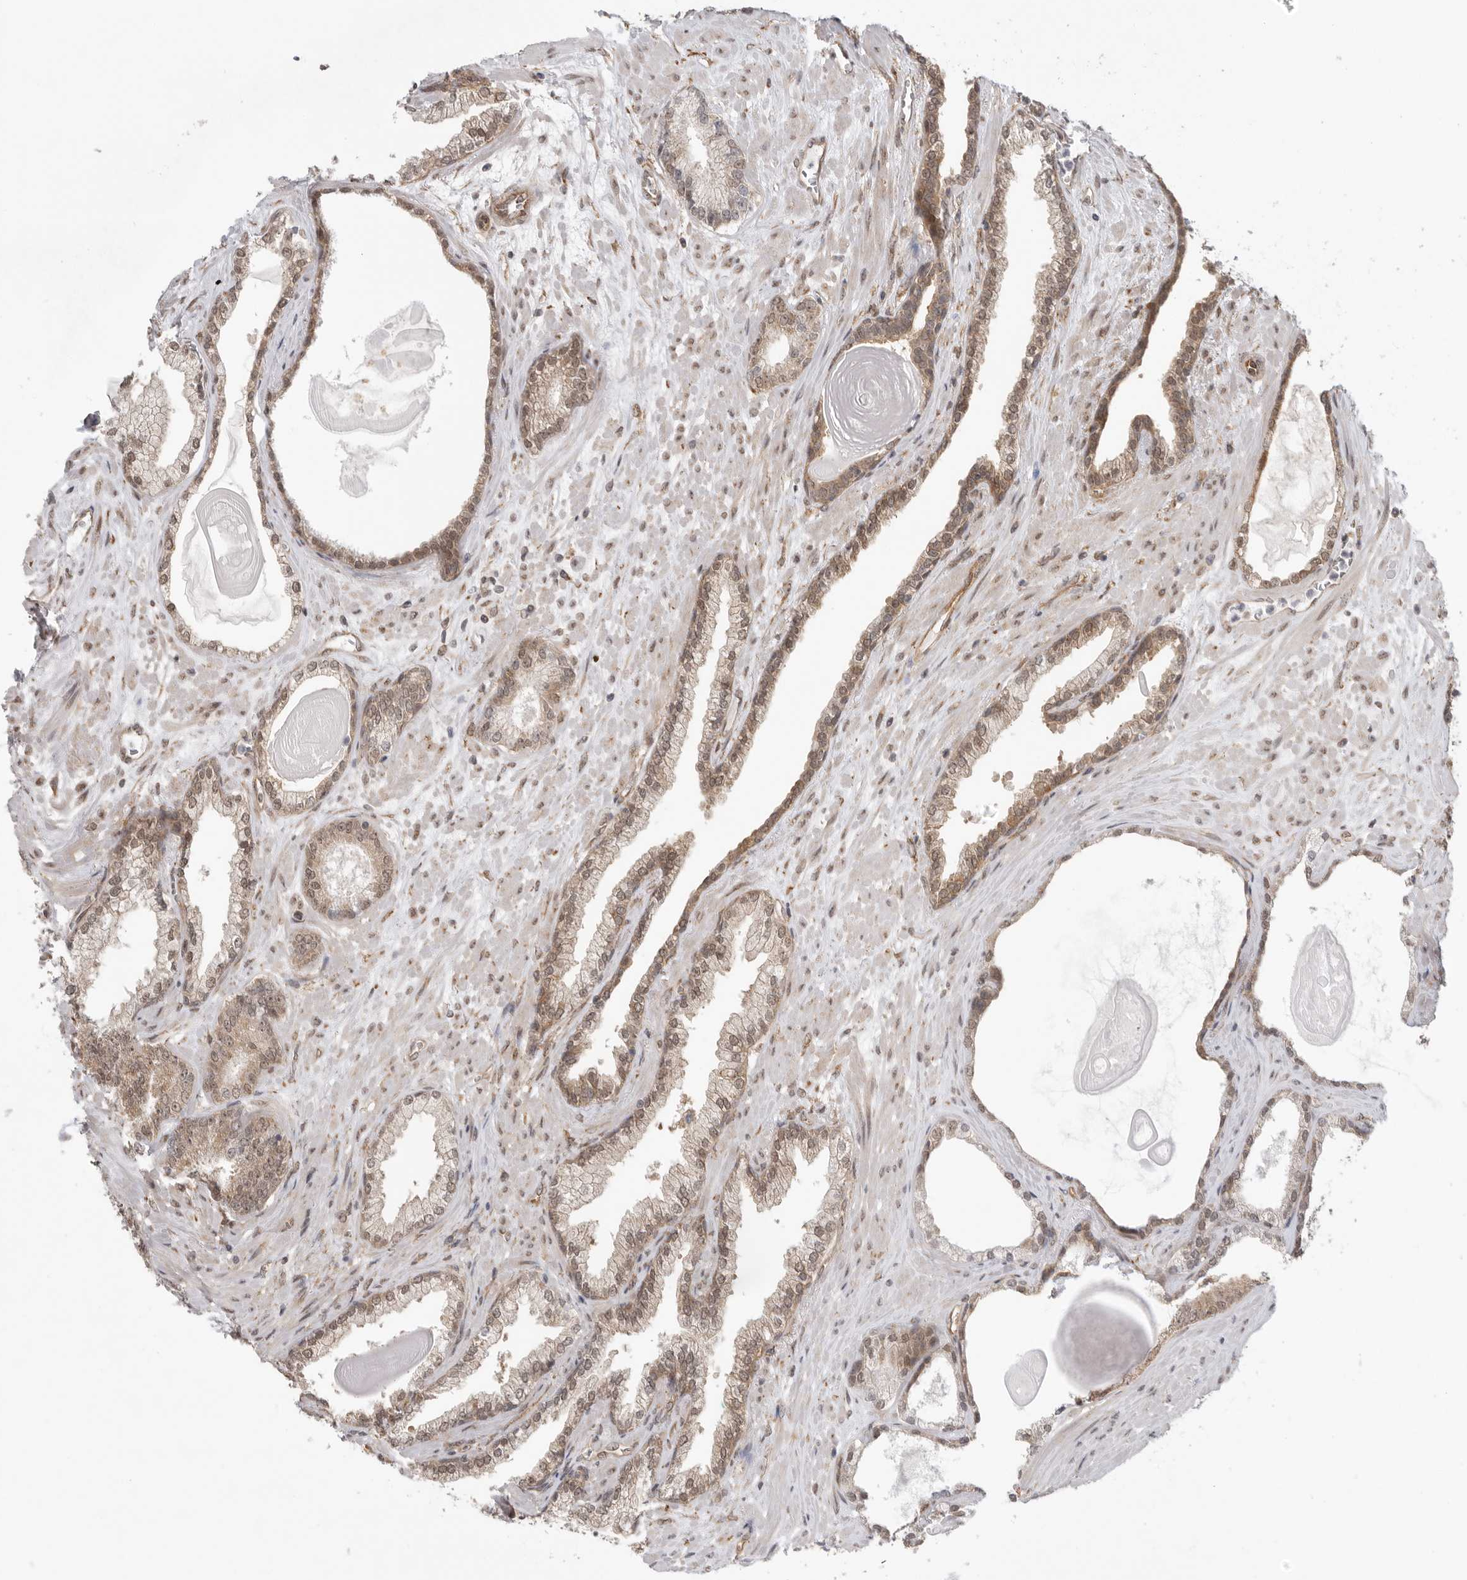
{"staining": {"intensity": "weak", "quantity": ">75%", "location": "cytoplasmic/membranous,nuclear"}, "tissue": "prostate cancer", "cell_type": "Tumor cells", "image_type": "cancer", "snomed": [{"axis": "morphology", "description": "Adenocarcinoma, Low grade"}, {"axis": "topography", "description": "Prostate"}], "caption": "Prostate cancer (low-grade adenocarcinoma) stained for a protein (brown) exhibits weak cytoplasmic/membranous and nuclear positive positivity in about >75% of tumor cells.", "gene": "VPS50", "patient": {"sex": "male", "age": 70}}